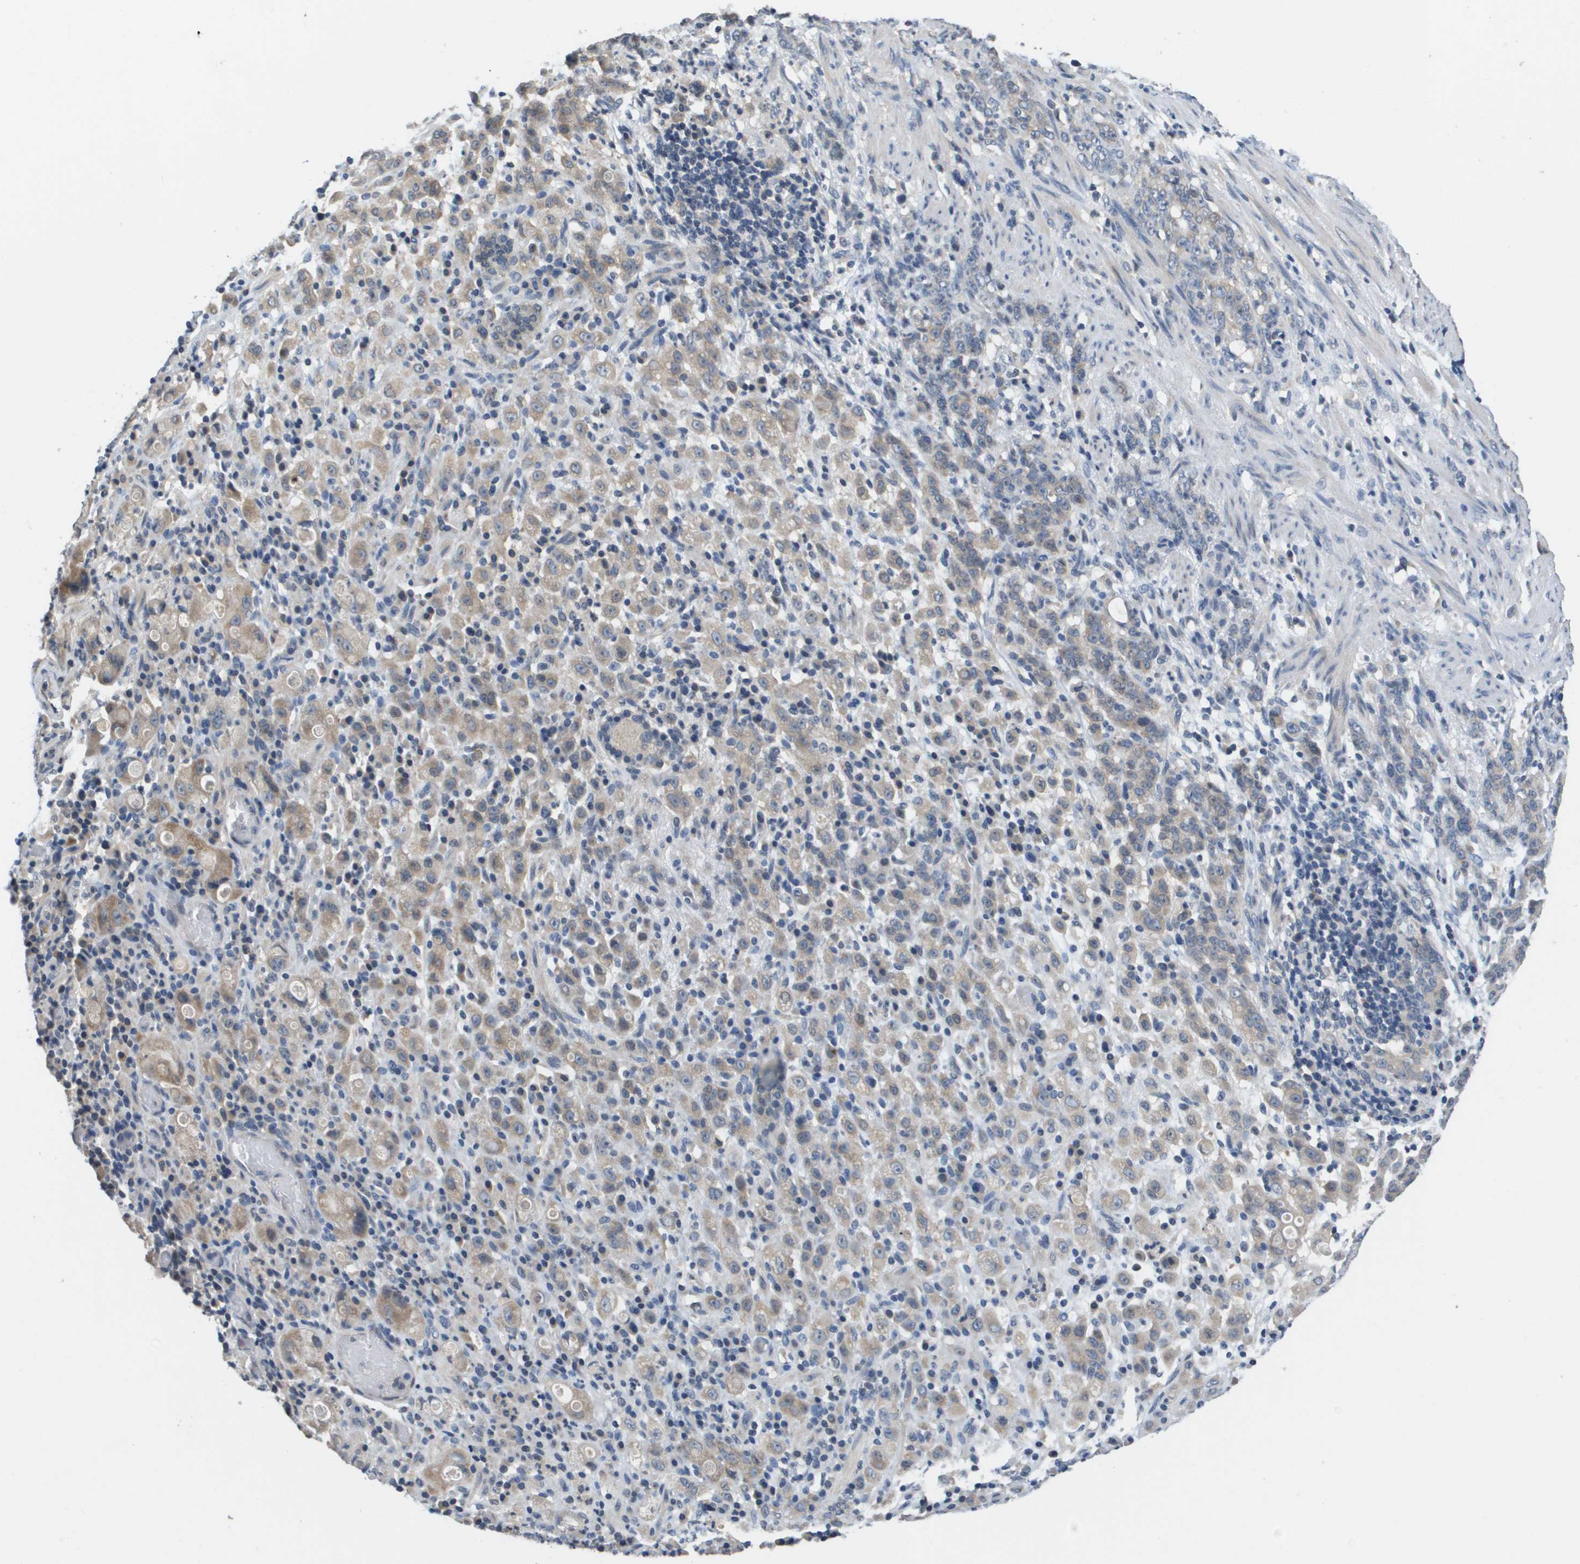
{"staining": {"intensity": "weak", "quantity": ">75%", "location": "cytoplasmic/membranous"}, "tissue": "stomach cancer", "cell_type": "Tumor cells", "image_type": "cancer", "snomed": [{"axis": "morphology", "description": "Adenocarcinoma, NOS"}, {"axis": "topography", "description": "Stomach, lower"}], "caption": "There is low levels of weak cytoplasmic/membranous expression in tumor cells of stomach cancer, as demonstrated by immunohistochemical staining (brown color).", "gene": "CAPN11", "patient": {"sex": "male", "age": 88}}